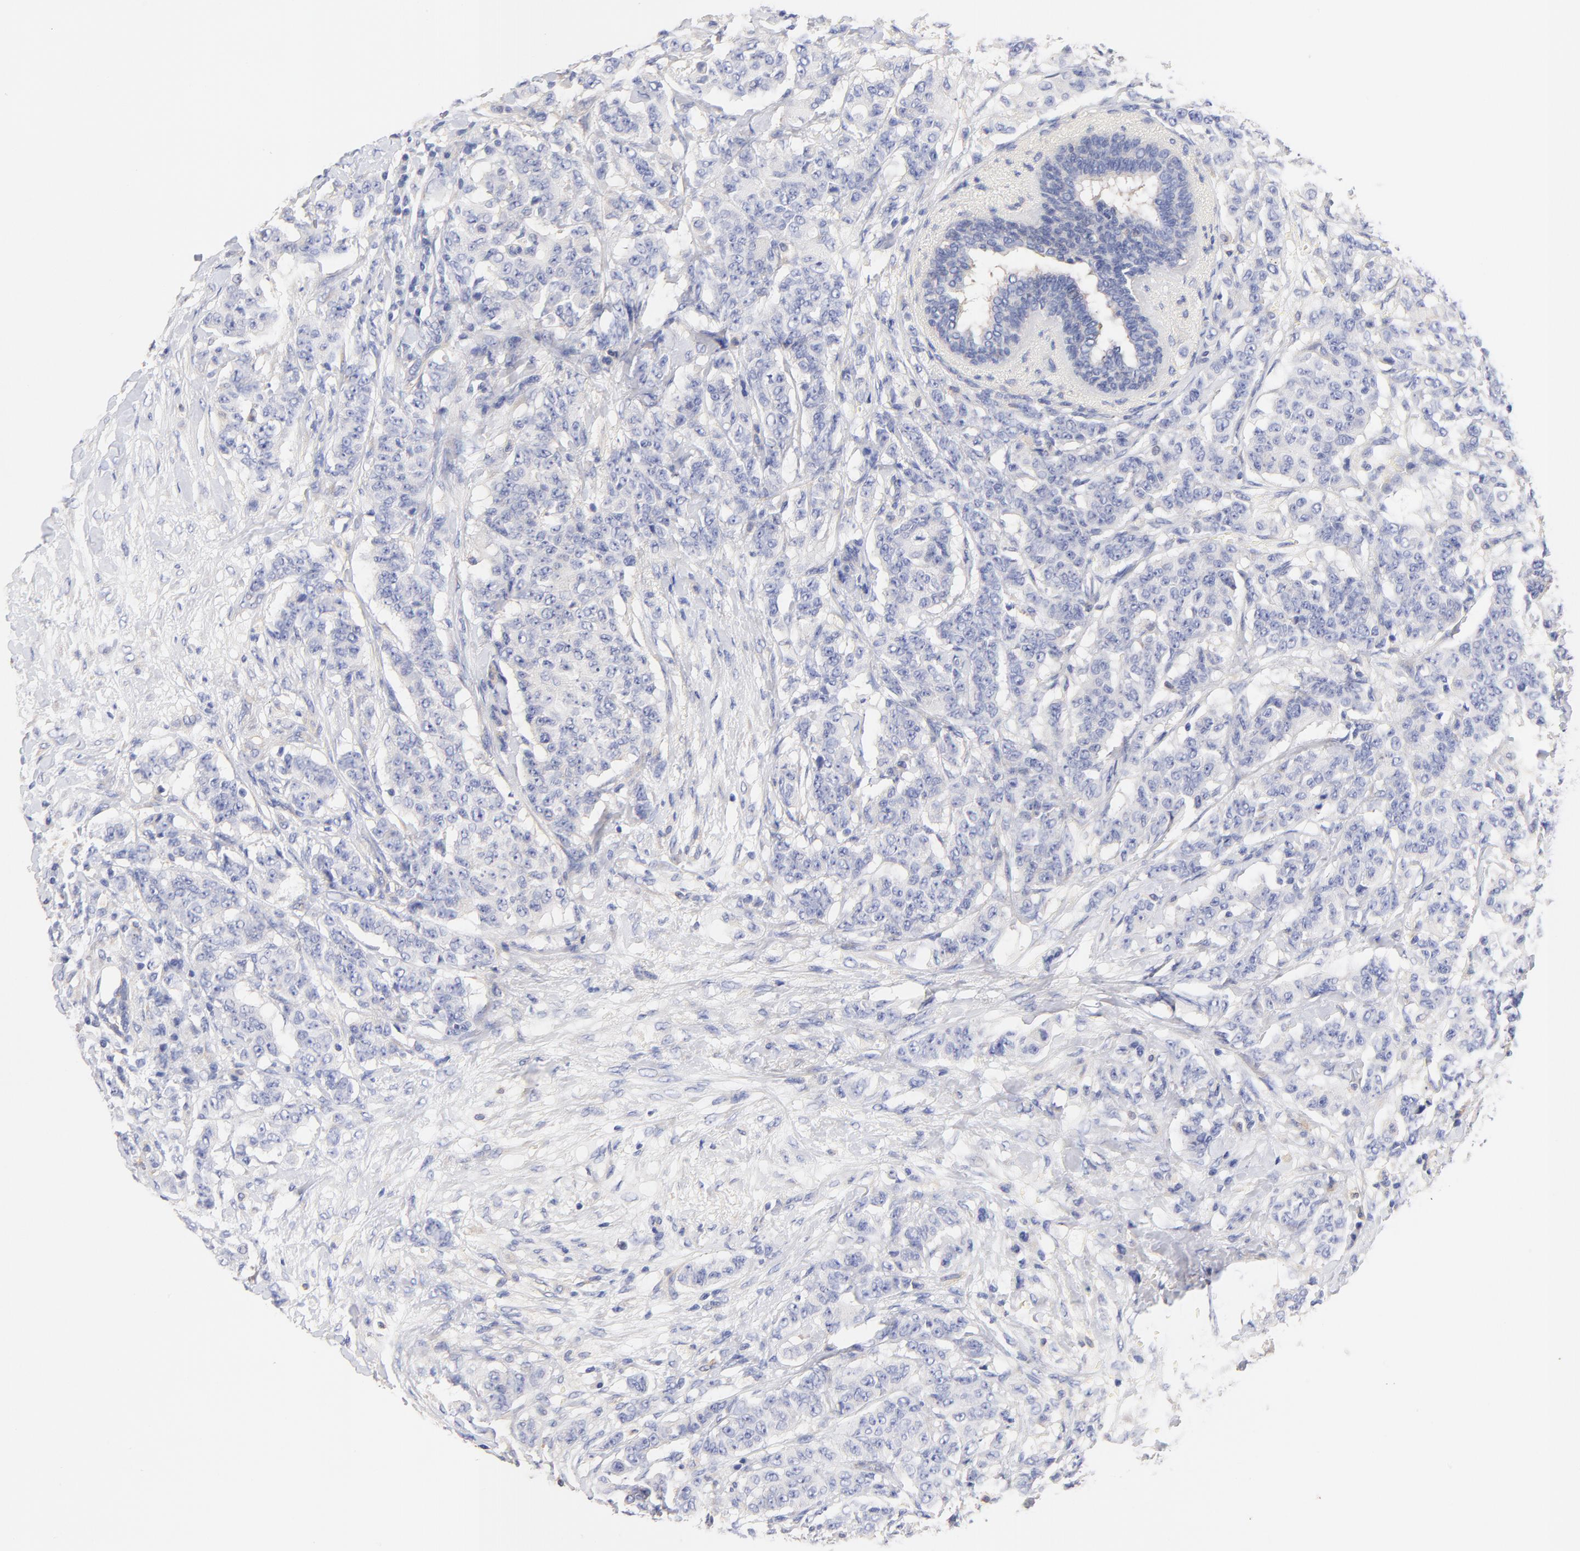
{"staining": {"intensity": "negative", "quantity": "none", "location": "none"}, "tissue": "breast cancer", "cell_type": "Tumor cells", "image_type": "cancer", "snomed": [{"axis": "morphology", "description": "Duct carcinoma"}, {"axis": "topography", "description": "Breast"}], "caption": "A micrograph of breast infiltrating ductal carcinoma stained for a protein shows no brown staining in tumor cells.", "gene": "HS3ST1", "patient": {"sex": "female", "age": 40}}